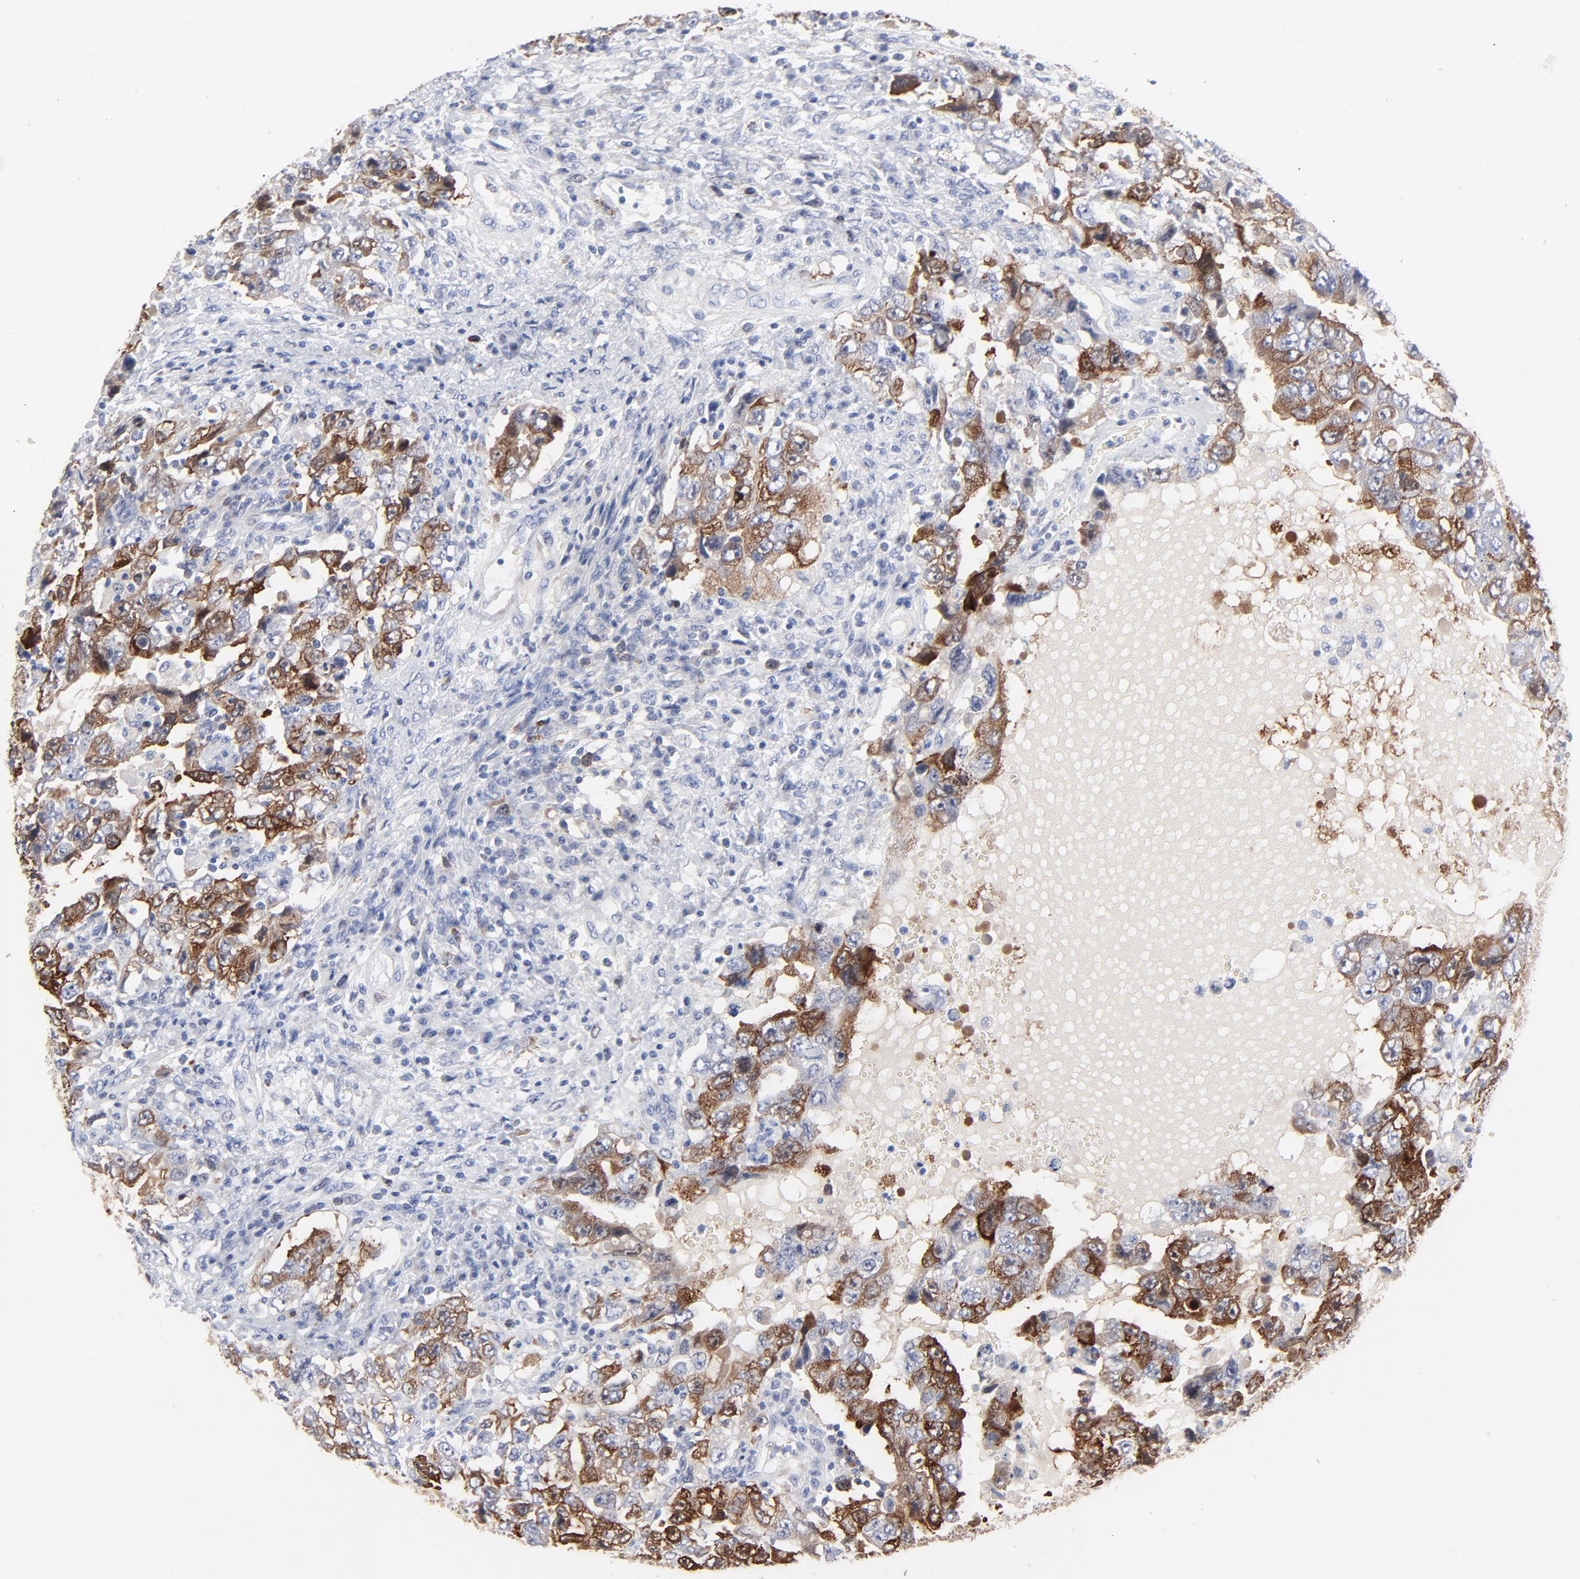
{"staining": {"intensity": "strong", "quantity": ">75%", "location": "cytoplasmic/membranous,nuclear"}, "tissue": "testis cancer", "cell_type": "Tumor cells", "image_type": "cancer", "snomed": [{"axis": "morphology", "description": "Carcinoma, Embryonal, NOS"}, {"axis": "topography", "description": "Testis"}], "caption": "Tumor cells reveal high levels of strong cytoplasmic/membranous and nuclear staining in approximately >75% of cells in human testis cancer. (DAB IHC, brown staining for protein, blue staining for nuclei).", "gene": "CDK1", "patient": {"sex": "male", "age": 26}}